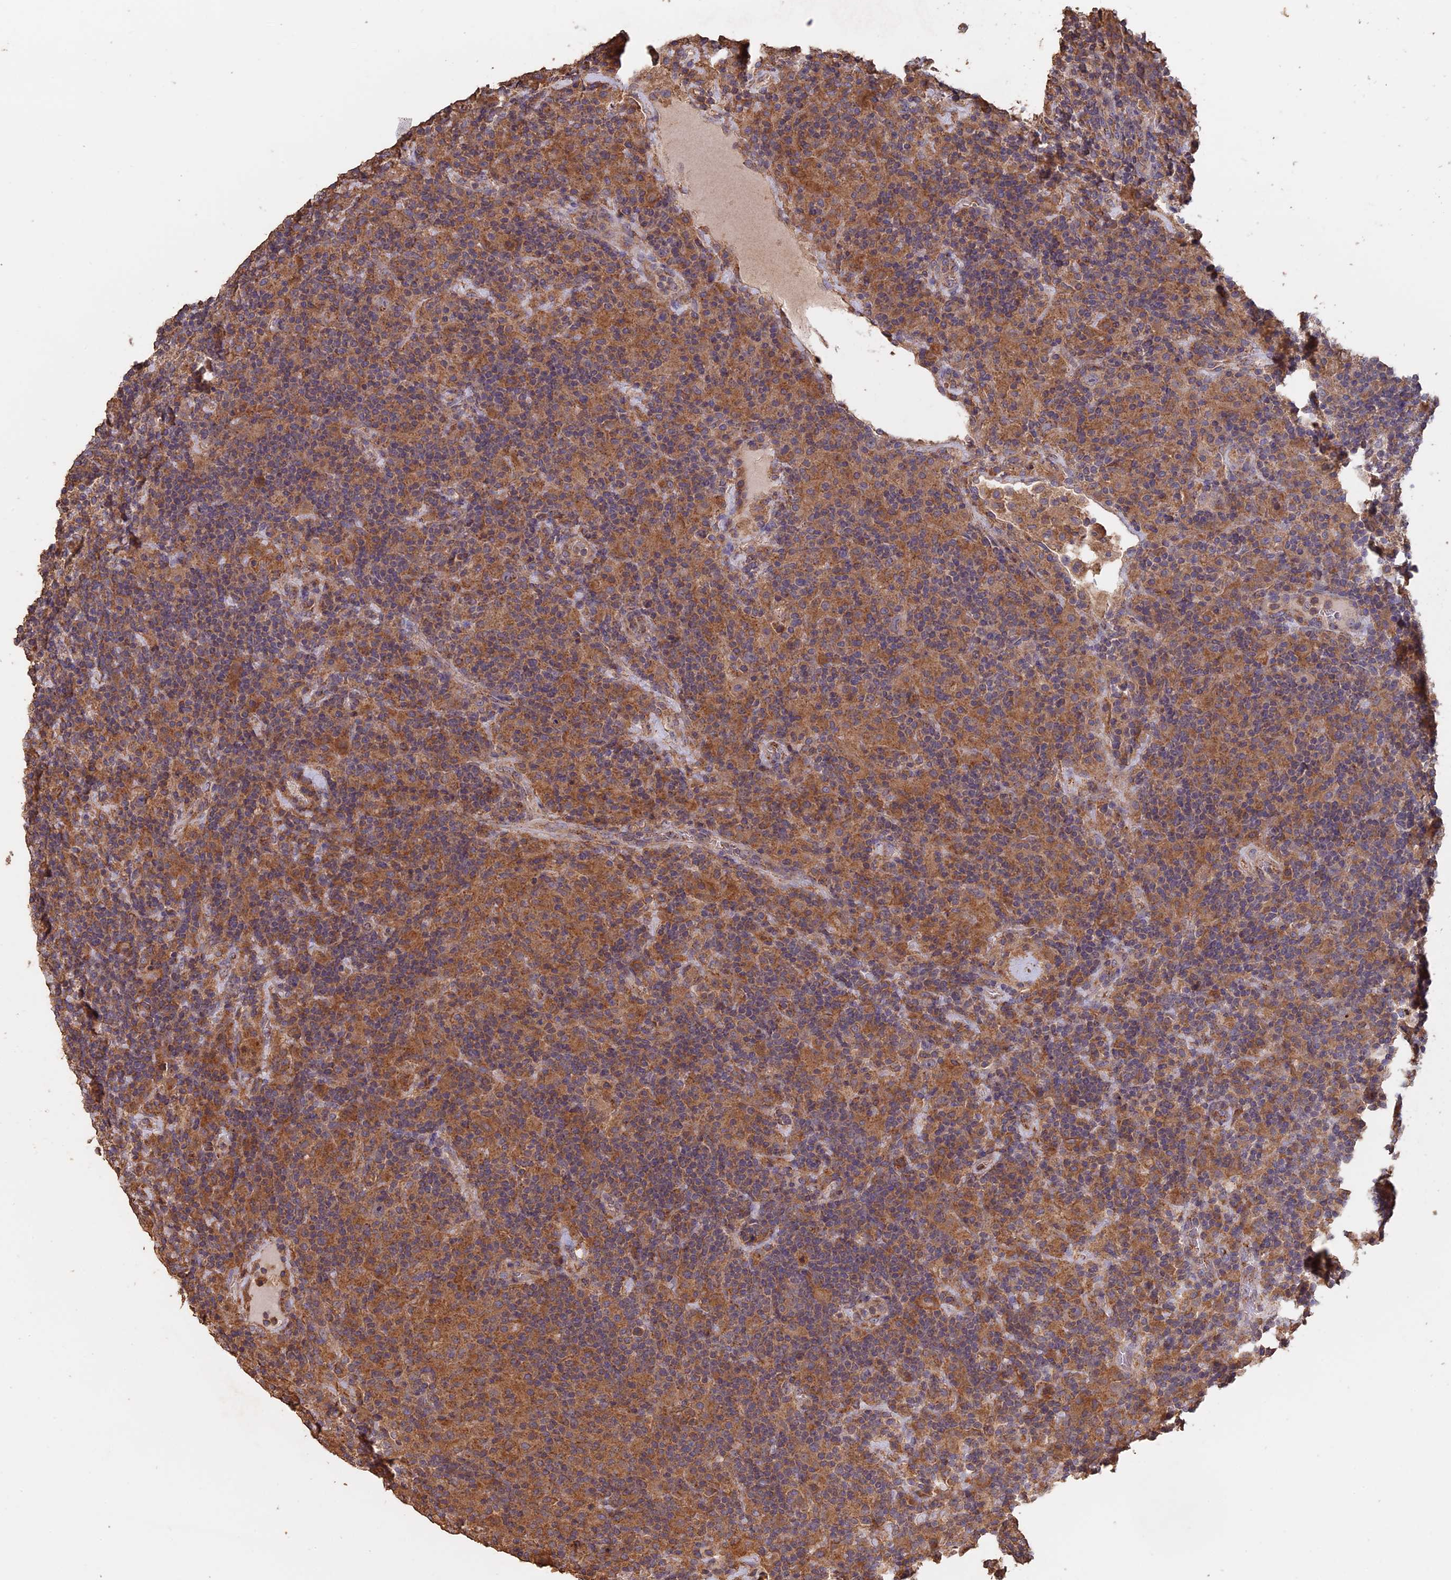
{"staining": {"intensity": "moderate", "quantity": "<25%", "location": "cytoplasmic/membranous"}, "tissue": "lymphoma", "cell_type": "Tumor cells", "image_type": "cancer", "snomed": [{"axis": "morphology", "description": "Hodgkin's disease, NOS"}, {"axis": "topography", "description": "Lymph node"}], "caption": "DAB (3,3'-diaminobenzidine) immunohistochemical staining of lymphoma exhibits moderate cytoplasmic/membranous protein staining in approximately <25% of tumor cells.", "gene": "PIGQ", "patient": {"sex": "male", "age": 70}}